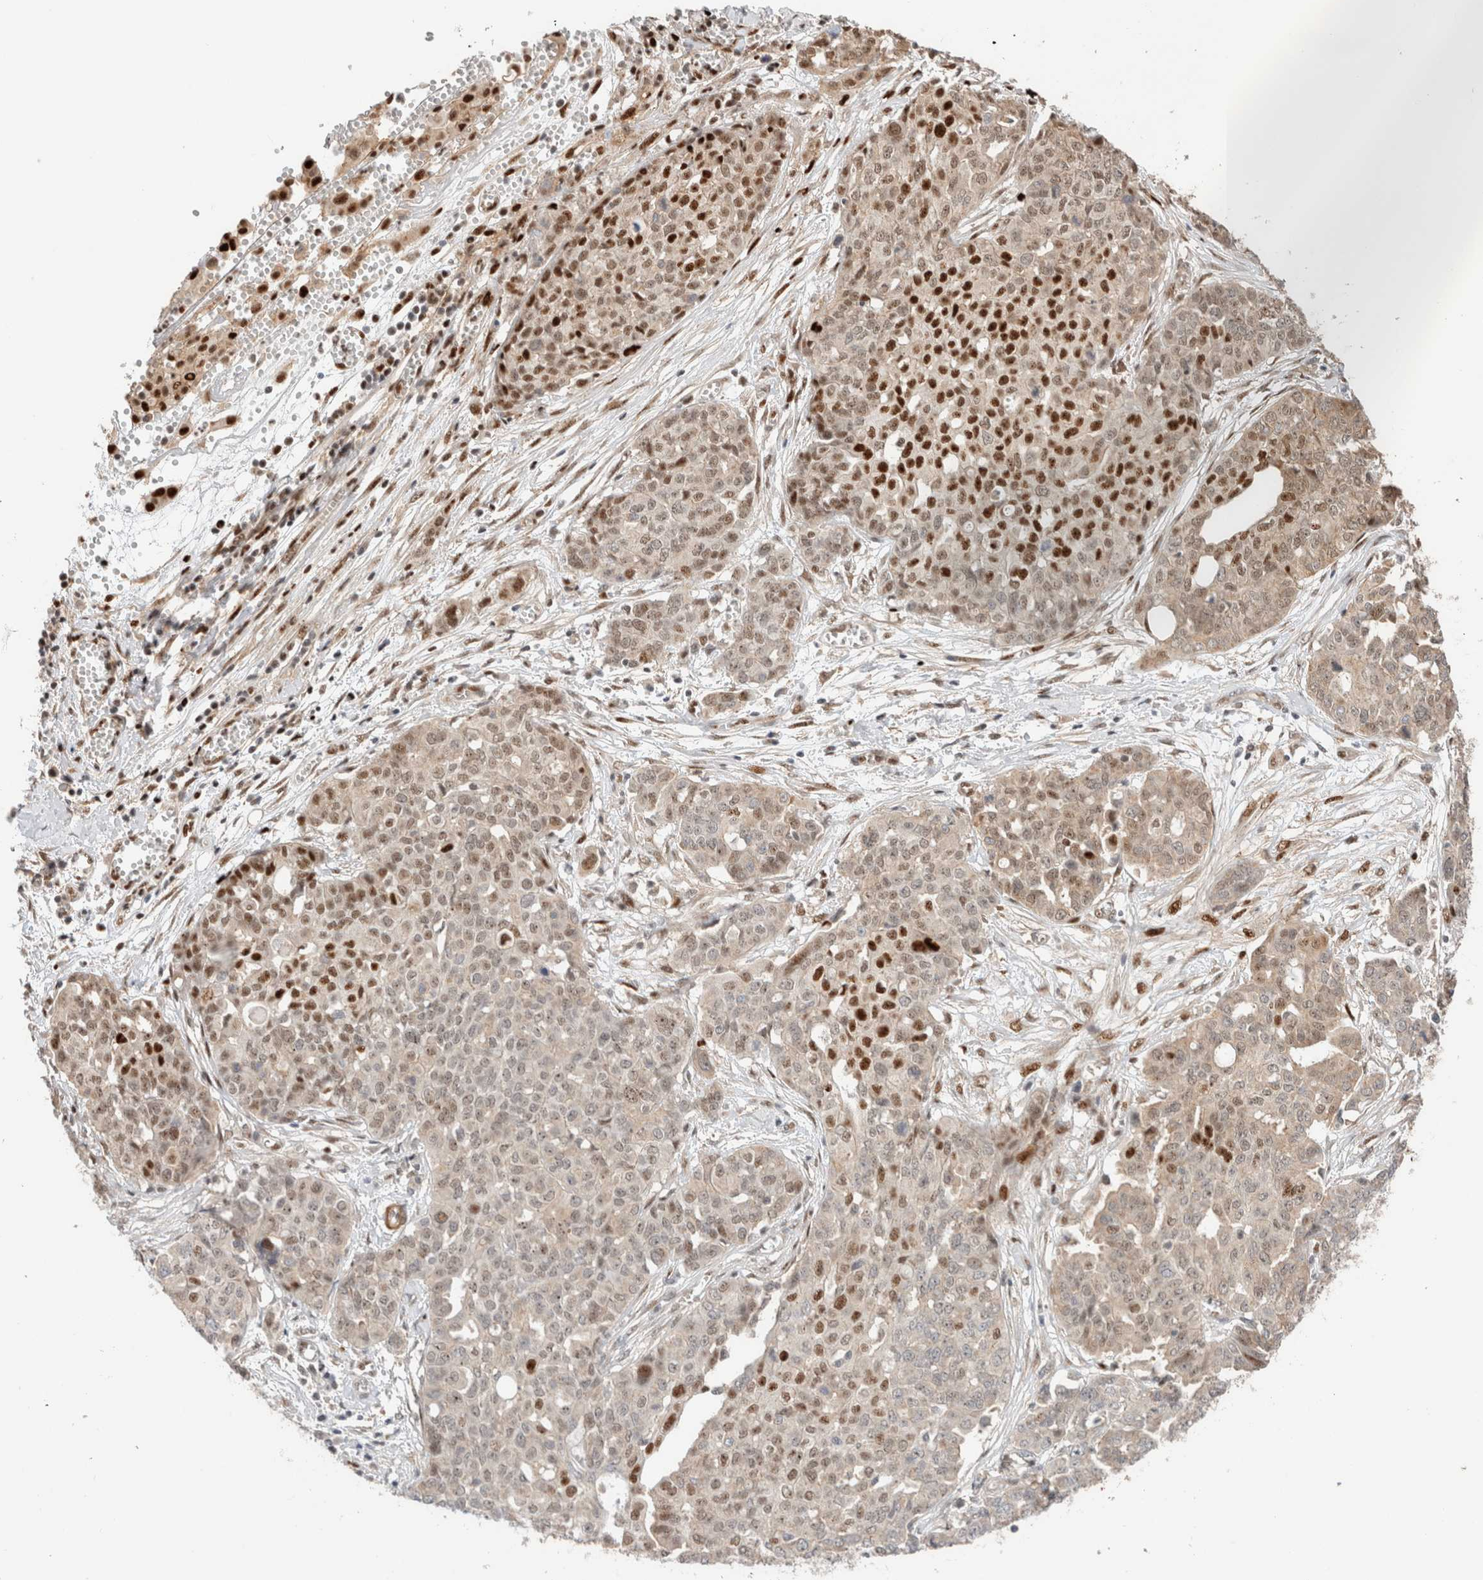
{"staining": {"intensity": "strong", "quantity": "25%-75%", "location": "nuclear"}, "tissue": "ovarian cancer", "cell_type": "Tumor cells", "image_type": "cancer", "snomed": [{"axis": "morphology", "description": "Cystadenocarcinoma, serous, NOS"}, {"axis": "topography", "description": "Soft tissue"}, {"axis": "topography", "description": "Ovary"}], "caption": "Immunohistochemistry (DAB) staining of ovarian cancer (serous cystadenocarcinoma) demonstrates strong nuclear protein staining in approximately 25%-75% of tumor cells.", "gene": "ID3", "patient": {"sex": "female", "age": 57}}